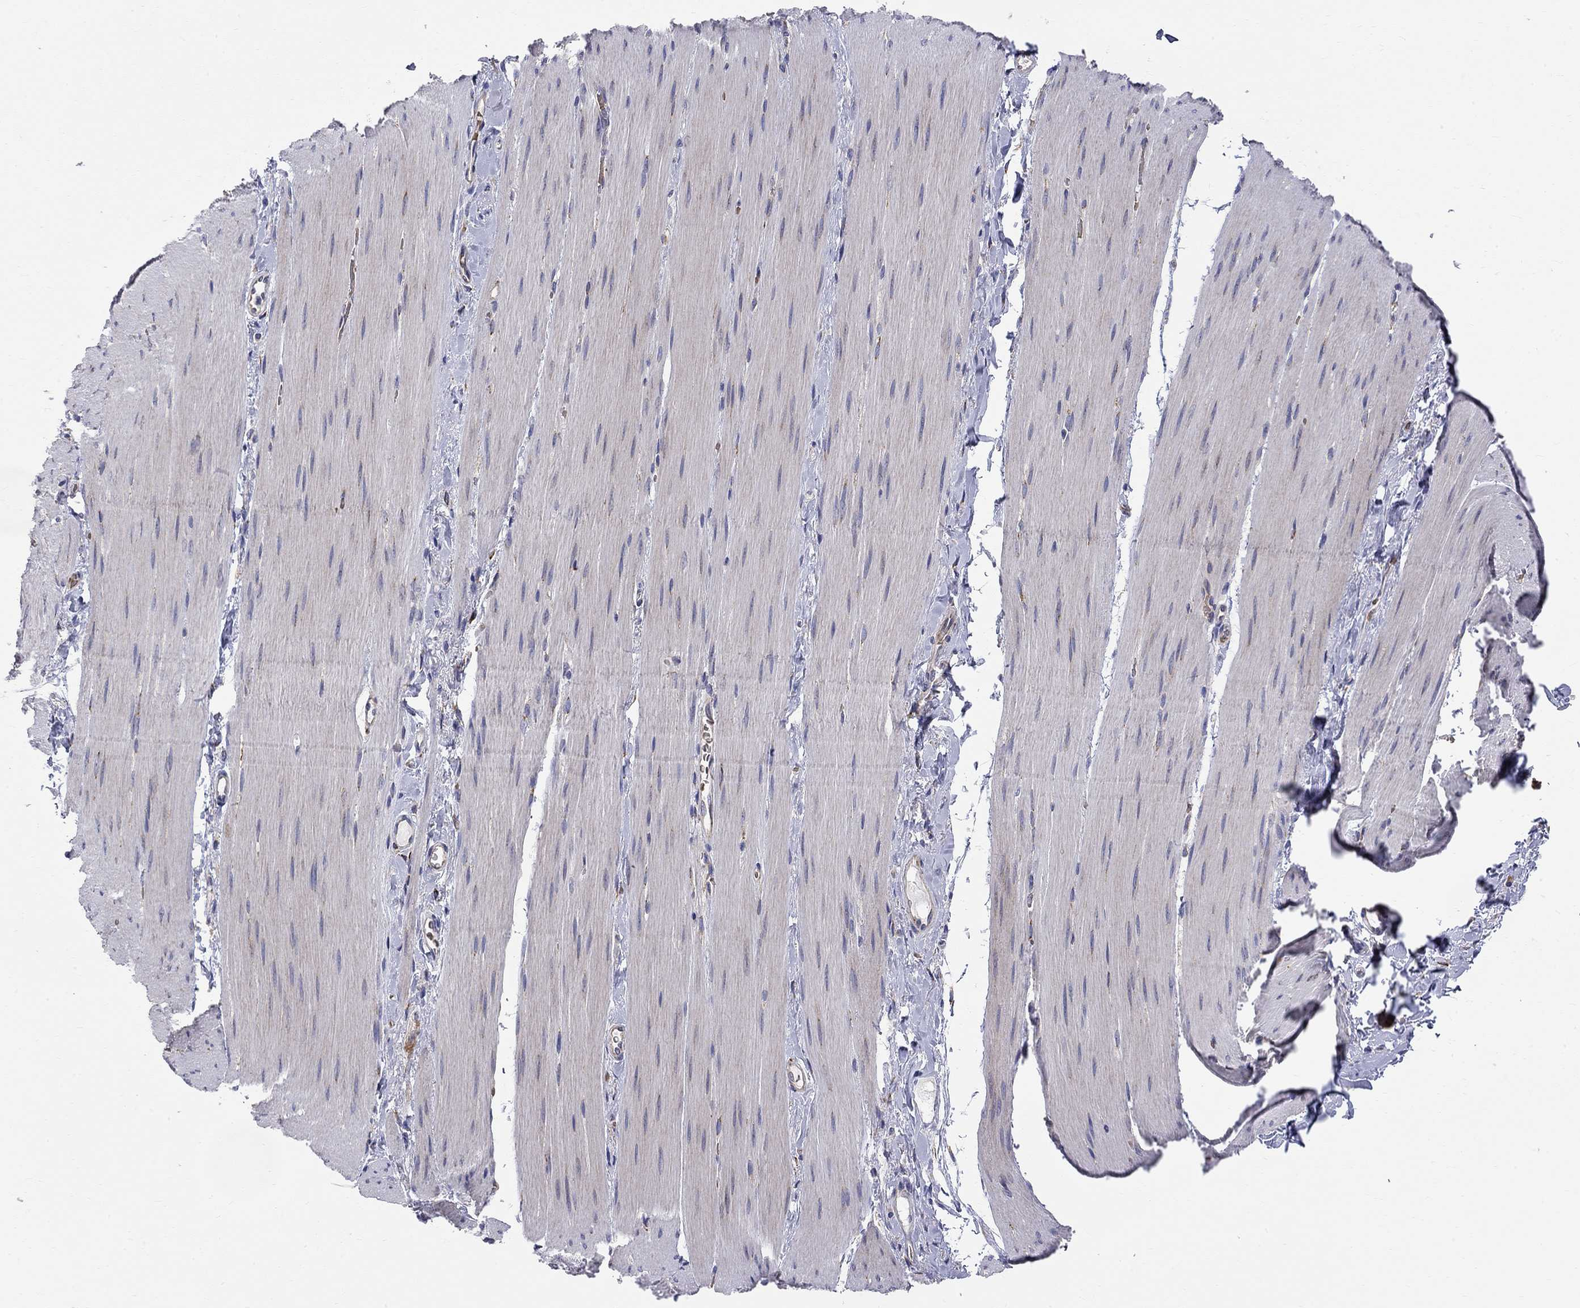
{"staining": {"intensity": "strong", "quantity": "<25%", "location": "cytoplasmic/membranous"}, "tissue": "soft tissue", "cell_type": "Fibroblasts", "image_type": "normal", "snomed": [{"axis": "morphology", "description": "Normal tissue, NOS"}, {"axis": "topography", "description": "Smooth muscle"}, {"axis": "topography", "description": "Duodenum"}, {"axis": "topography", "description": "Peripheral nerve tissue"}], "caption": "Soft tissue stained with immunohistochemistry demonstrates strong cytoplasmic/membranous positivity in about <25% of fibroblasts. Nuclei are stained in blue.", "gene": "CASTOR1", "patient": {"sex": "female", "age": 61}}